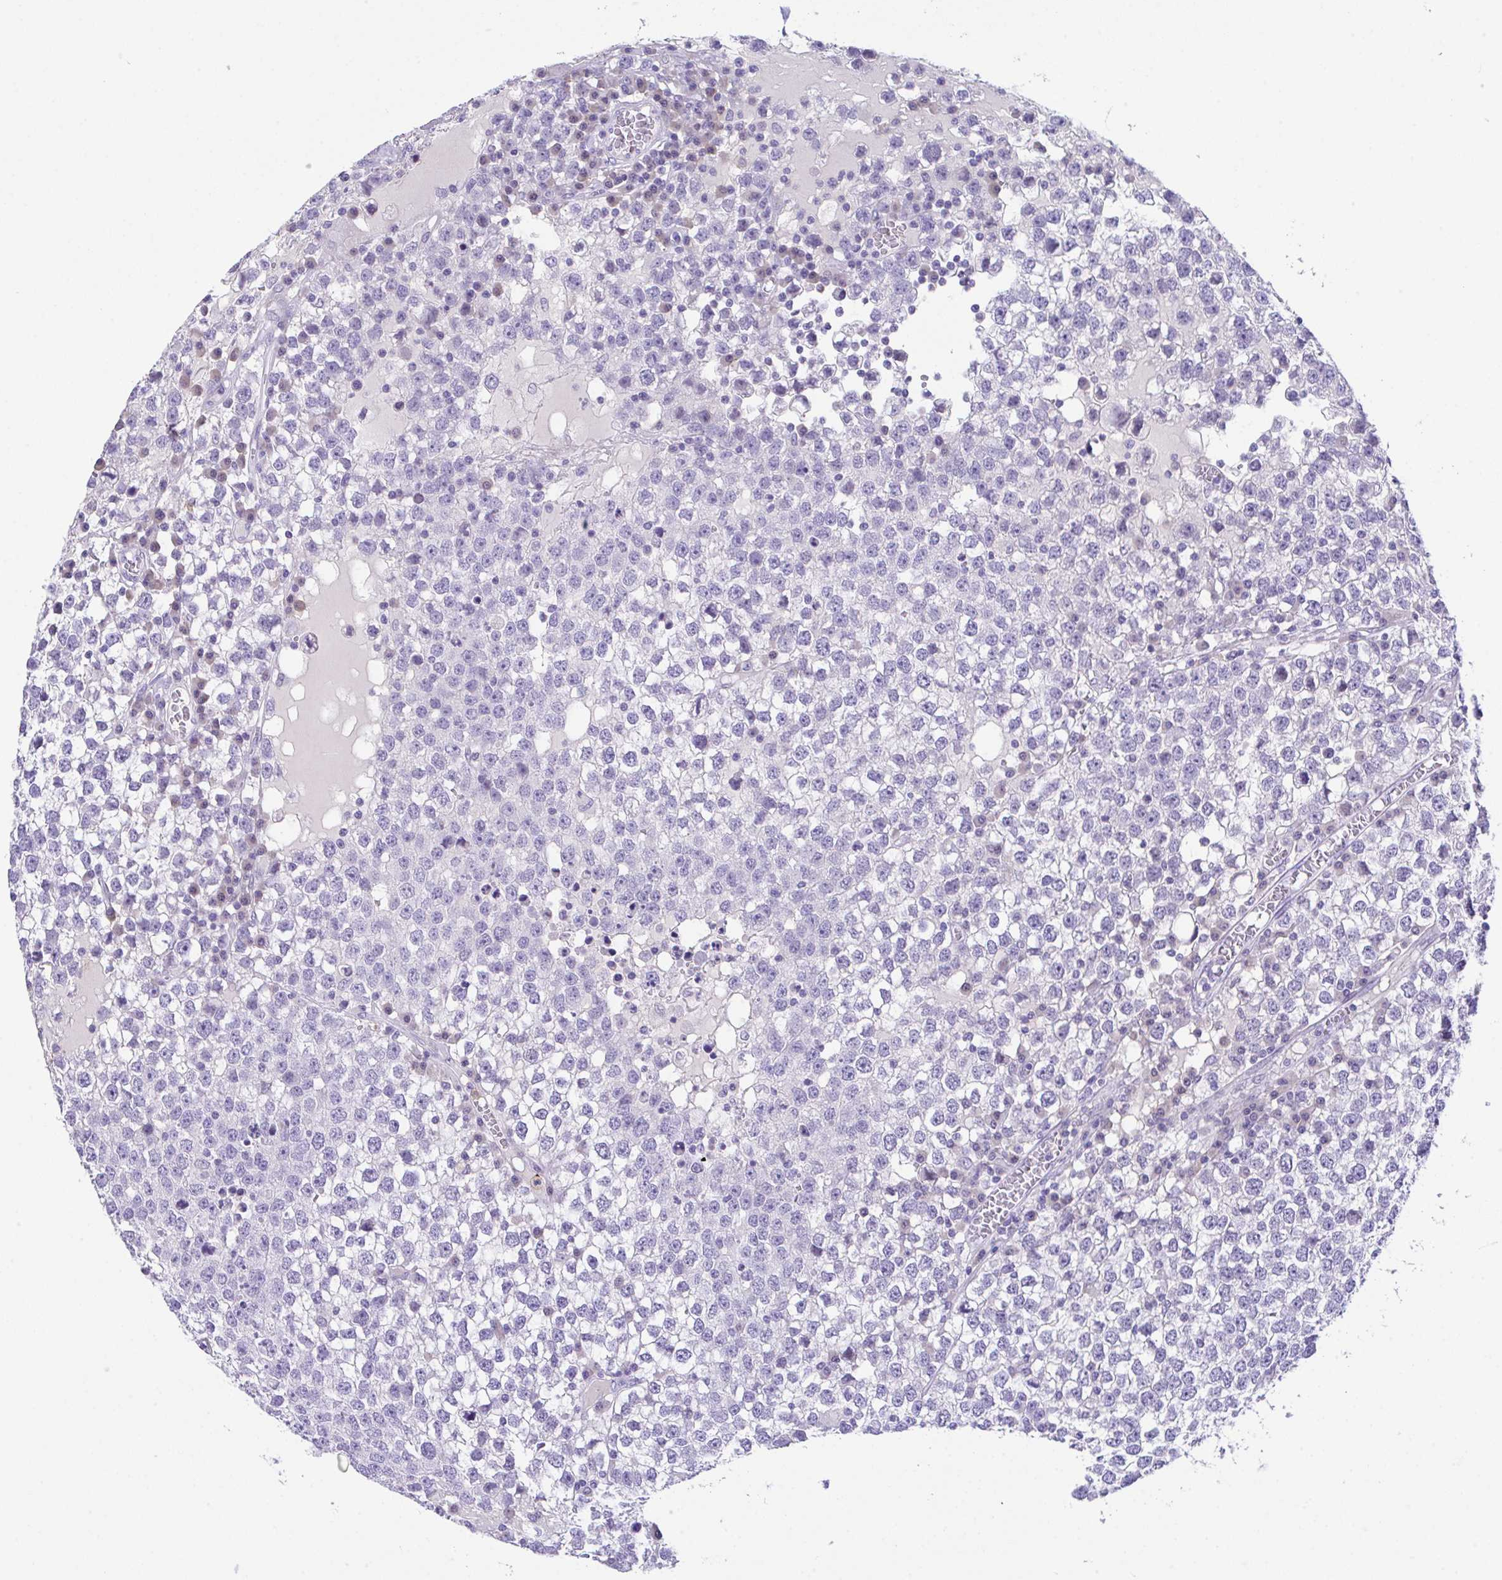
{"staining": {"intensity": "negative", "quantity": "none", "location": "none"}, "tissue": "testis cancer", "cell_type": "Tumor cells", "image_type": "cancer", "snomed": [{"axis": "morphology", "description": "Seminoma, NOS"}, {"axis": "topography", "description": "Testis"}], "caption": "DAB (3,3'-diaminobenzidine) immunohistochemical staining of testis cancer (seminoma) displays no significant positivity in tumor cells.", "gene": "HOXB4", "patient": {"sex": "male", "age": 65}}